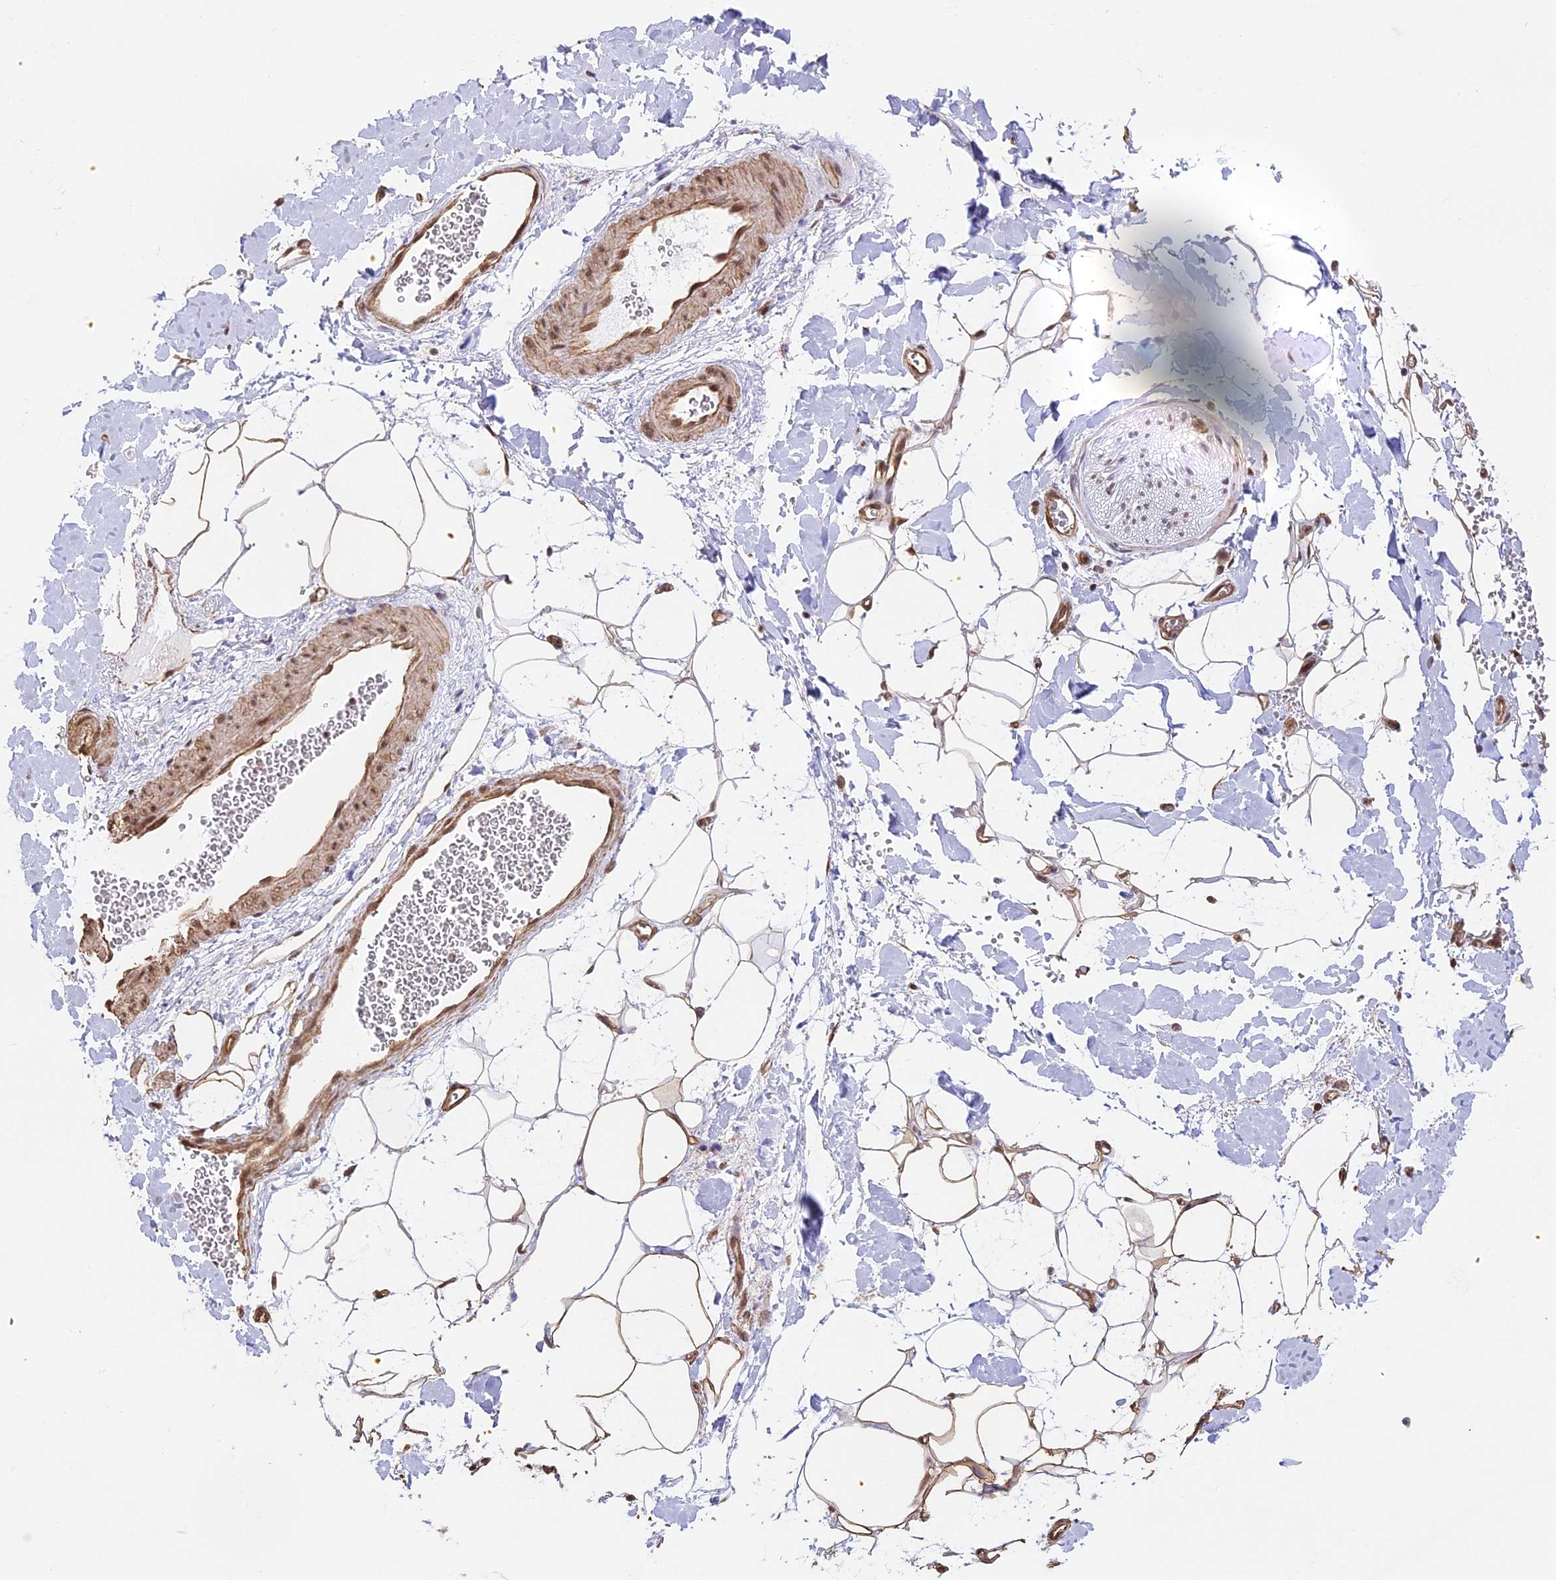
{"staining": {"intensity": "moderate", "quantity": ">75%", "location": "cytoplasmic/membranous,nuclear"}, "tissue": "adipose tissue", "cell_type": "Adipocytes", "image_type": "normal", "snomed": [{"axis": "morphology", "description": "Normal tissue, NOS"}, {"axis": "morphology", "description": "Adenocarcinoma, NOS"}, {"axis": "topography", "description": "Pancreas"}, {"axis": "topography", "description": "Peripheral nerve tissue"}], "caption": "Adipose tissue stained with IHC shows moderate cytoplasmic/membranous,nuclear positivity in approximately >75% of adipocytes.", "gene": "MPHOSPH8", "patient": {"sex": "male", "age": 59}}